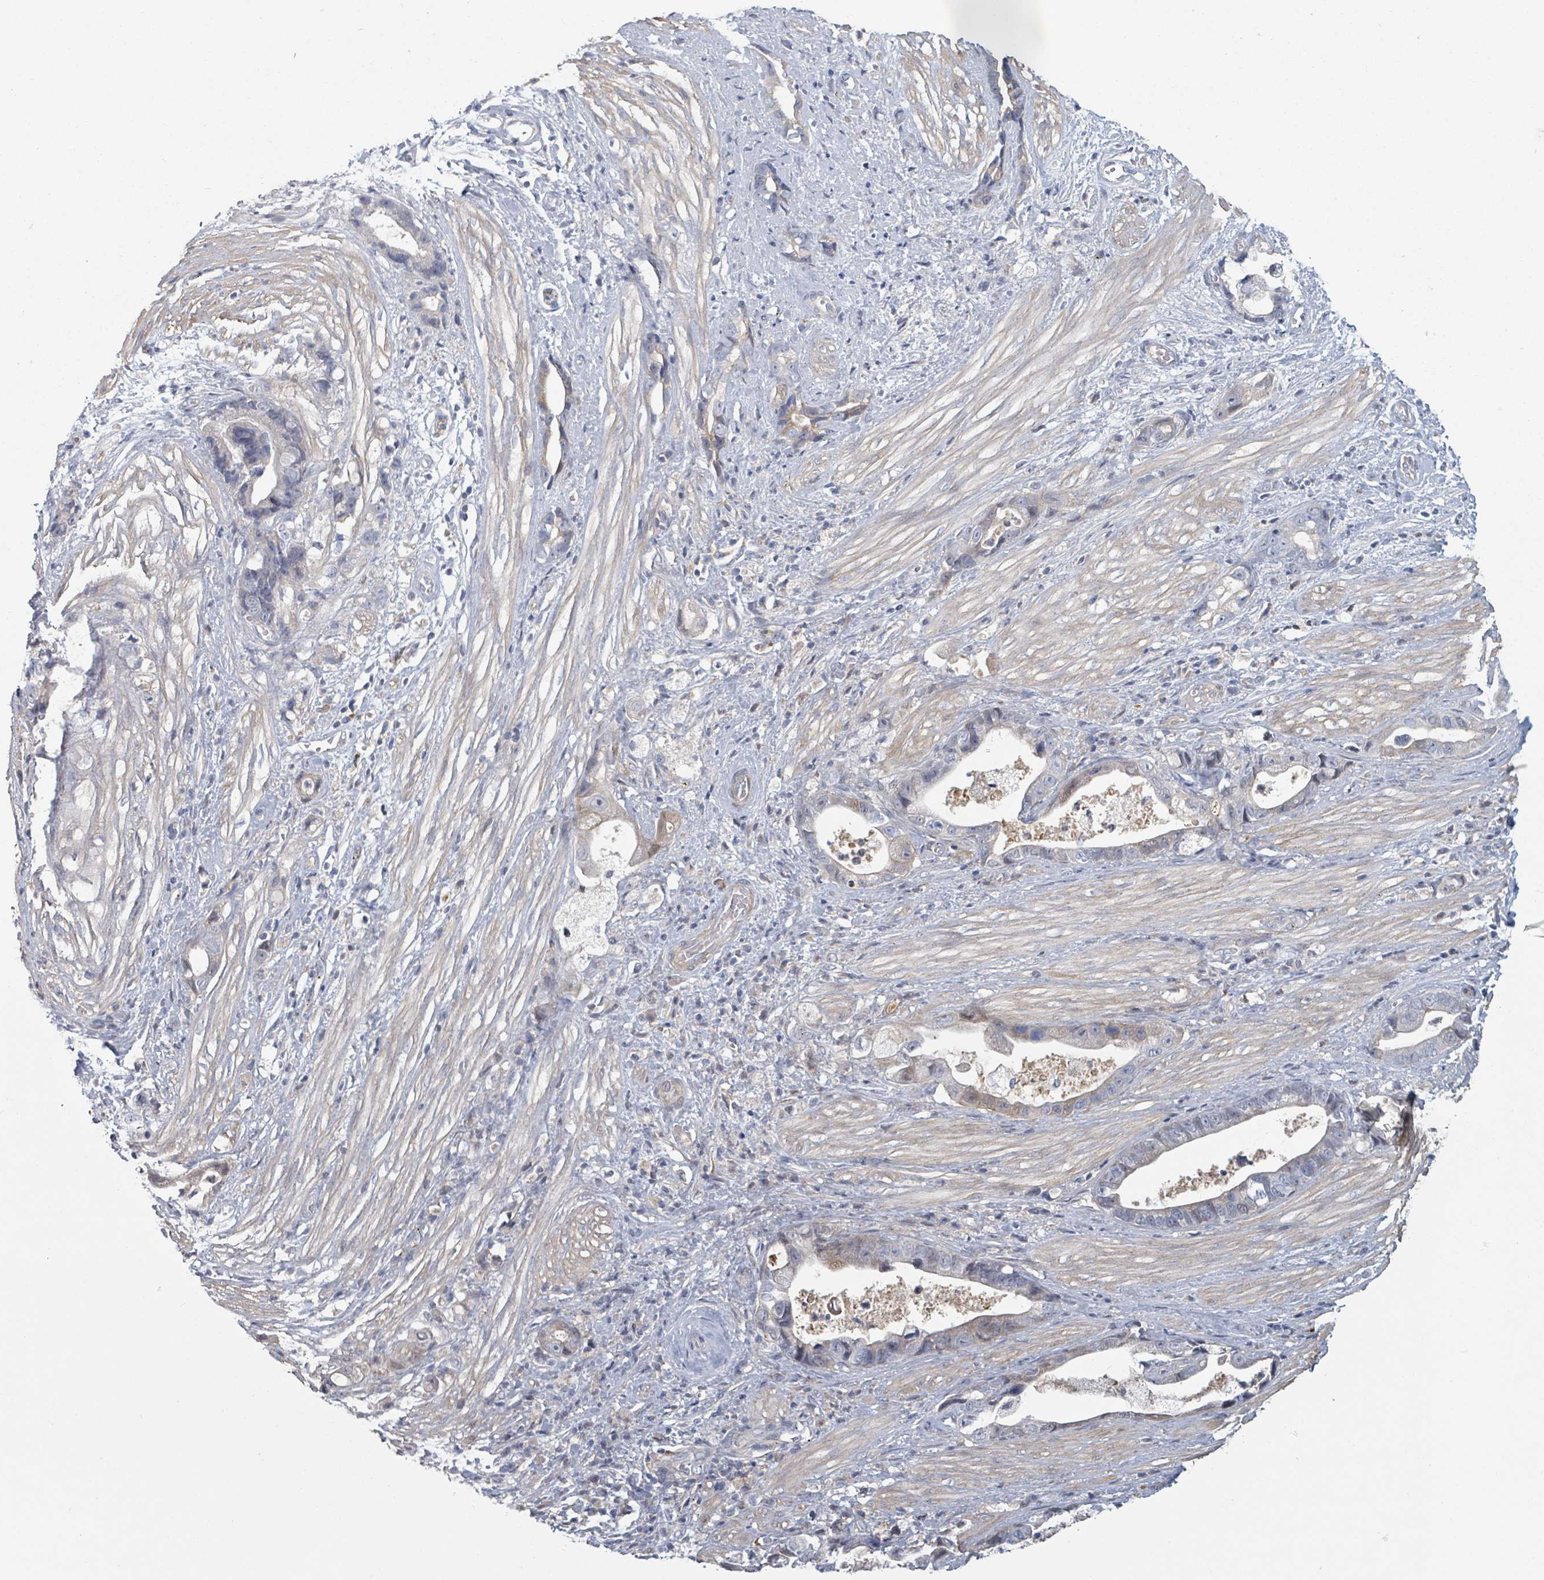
{"staining": {"intensity": "weak", "quantity": "<25%", "location": "cytoplasmic/membranous"}, "tissue": "stomach cancer", "cell_type": "Tumor cells", "image_type": "cancer", "snomed": [{"axis": "morphology", "description": "Adenocarcinoma, NOS"}, {"axis": "topography", "description": "Stomach"}], "caption": "IHC photomicrograph of neoplastic tissue: adenocarcinoma (stomach) stained with DAB (3,3'-diaminobenzidine) demonstrates no significant protein staining in tumor cells.", "gene": "GABBR1", "patient": {"sex": "male", "age": 55}}